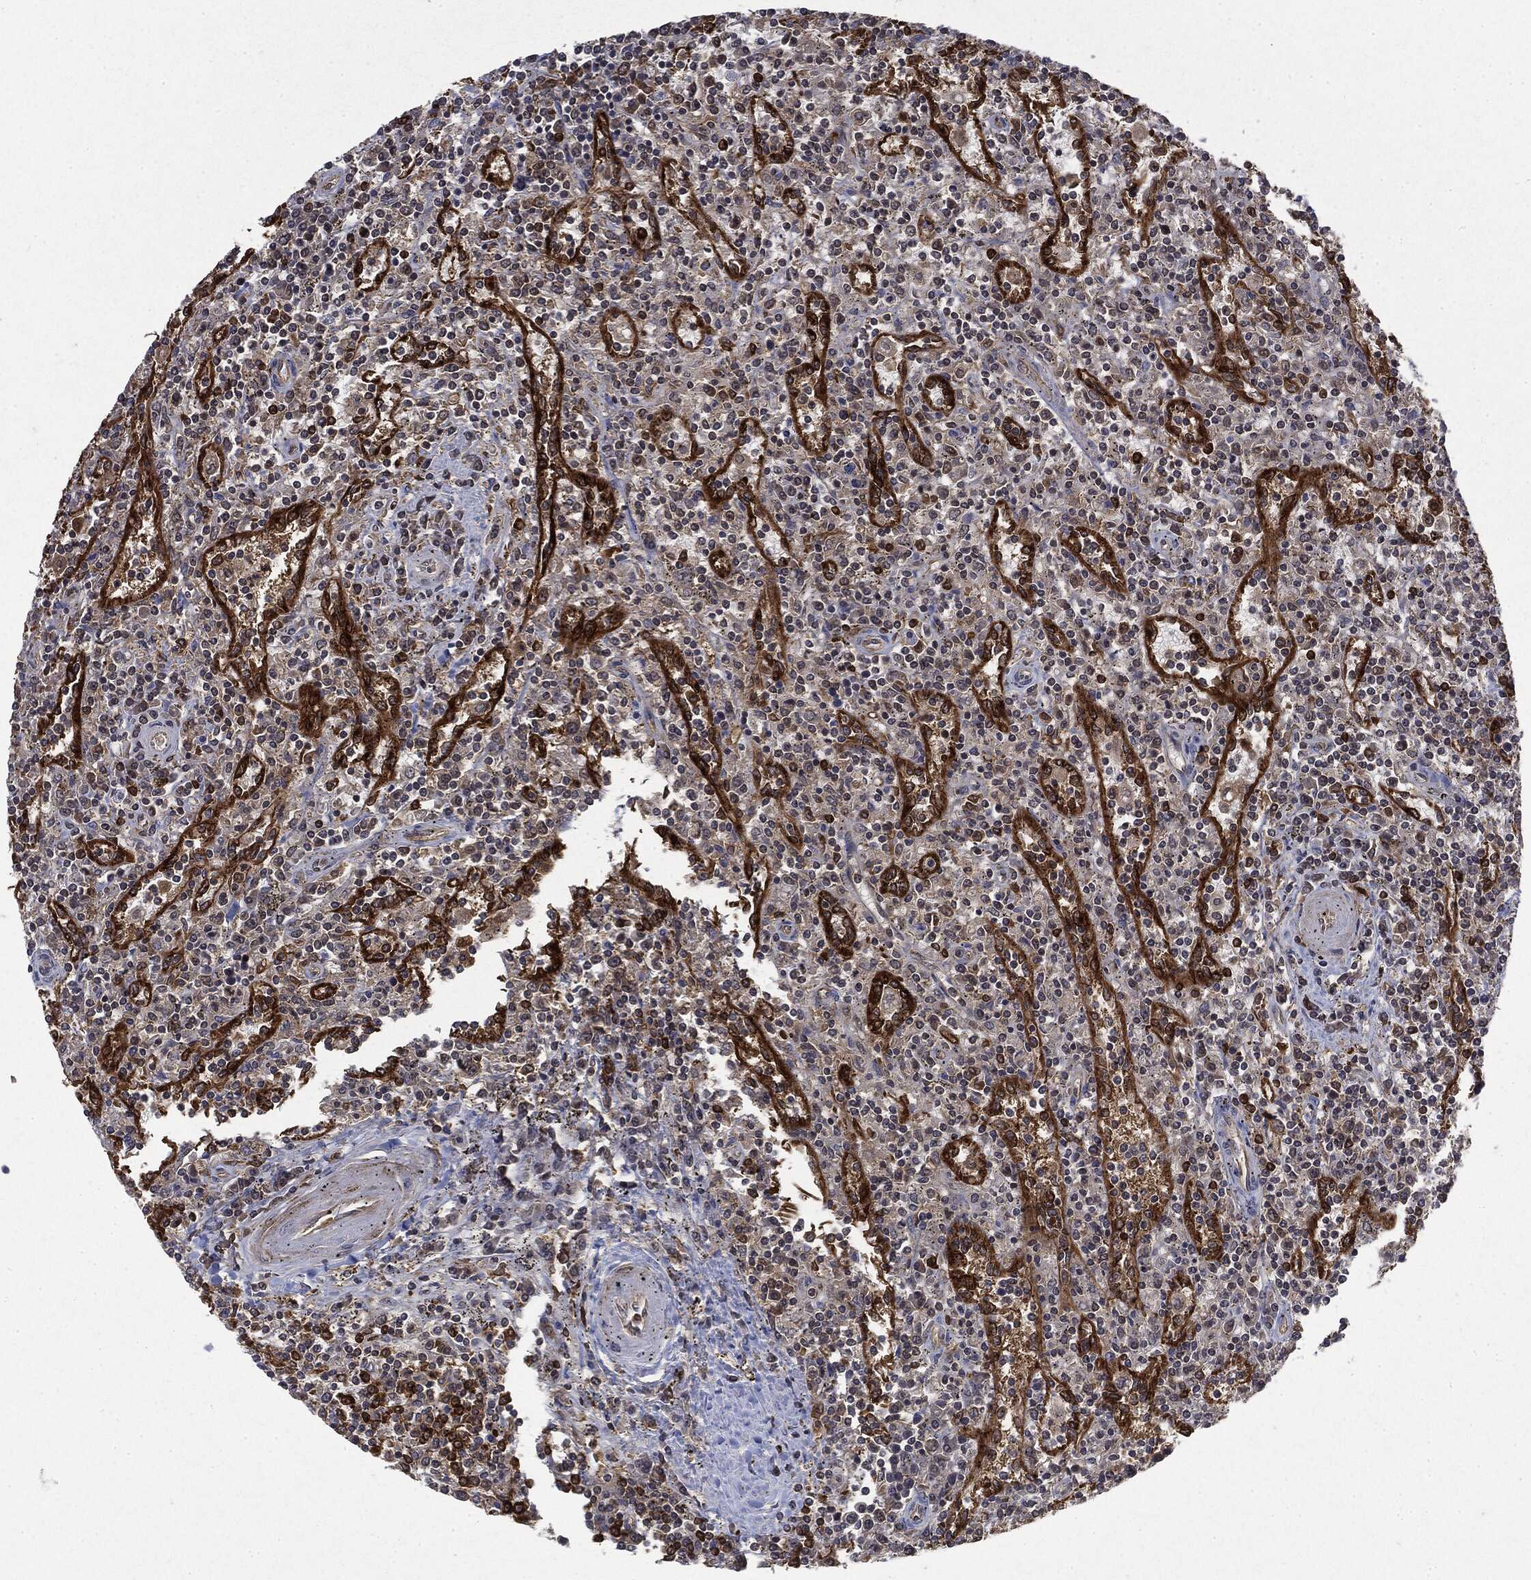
{"staining": {"intensity": "negative", "quantity": "none", "location": "none"}, "tissue": "lymphoma", "cell_type": "Tumor cells", "image_type": "cancer", "snomed": [{"axis": "morphology", "description": "Malignant lymphoma, non-Hodgkin's type, Low grade"}, {"axis": "topography", "description": "Spleen"}], "caption": "DAB (3,3'-diaminobenzidine) immunohistochemical staining of malignant lymphoma, non-Hodgkin's type (low-grade) shows no significant expression in tumor cells.", "gene": "SNX5", "patient": {"sex": "male", "age": 62}}